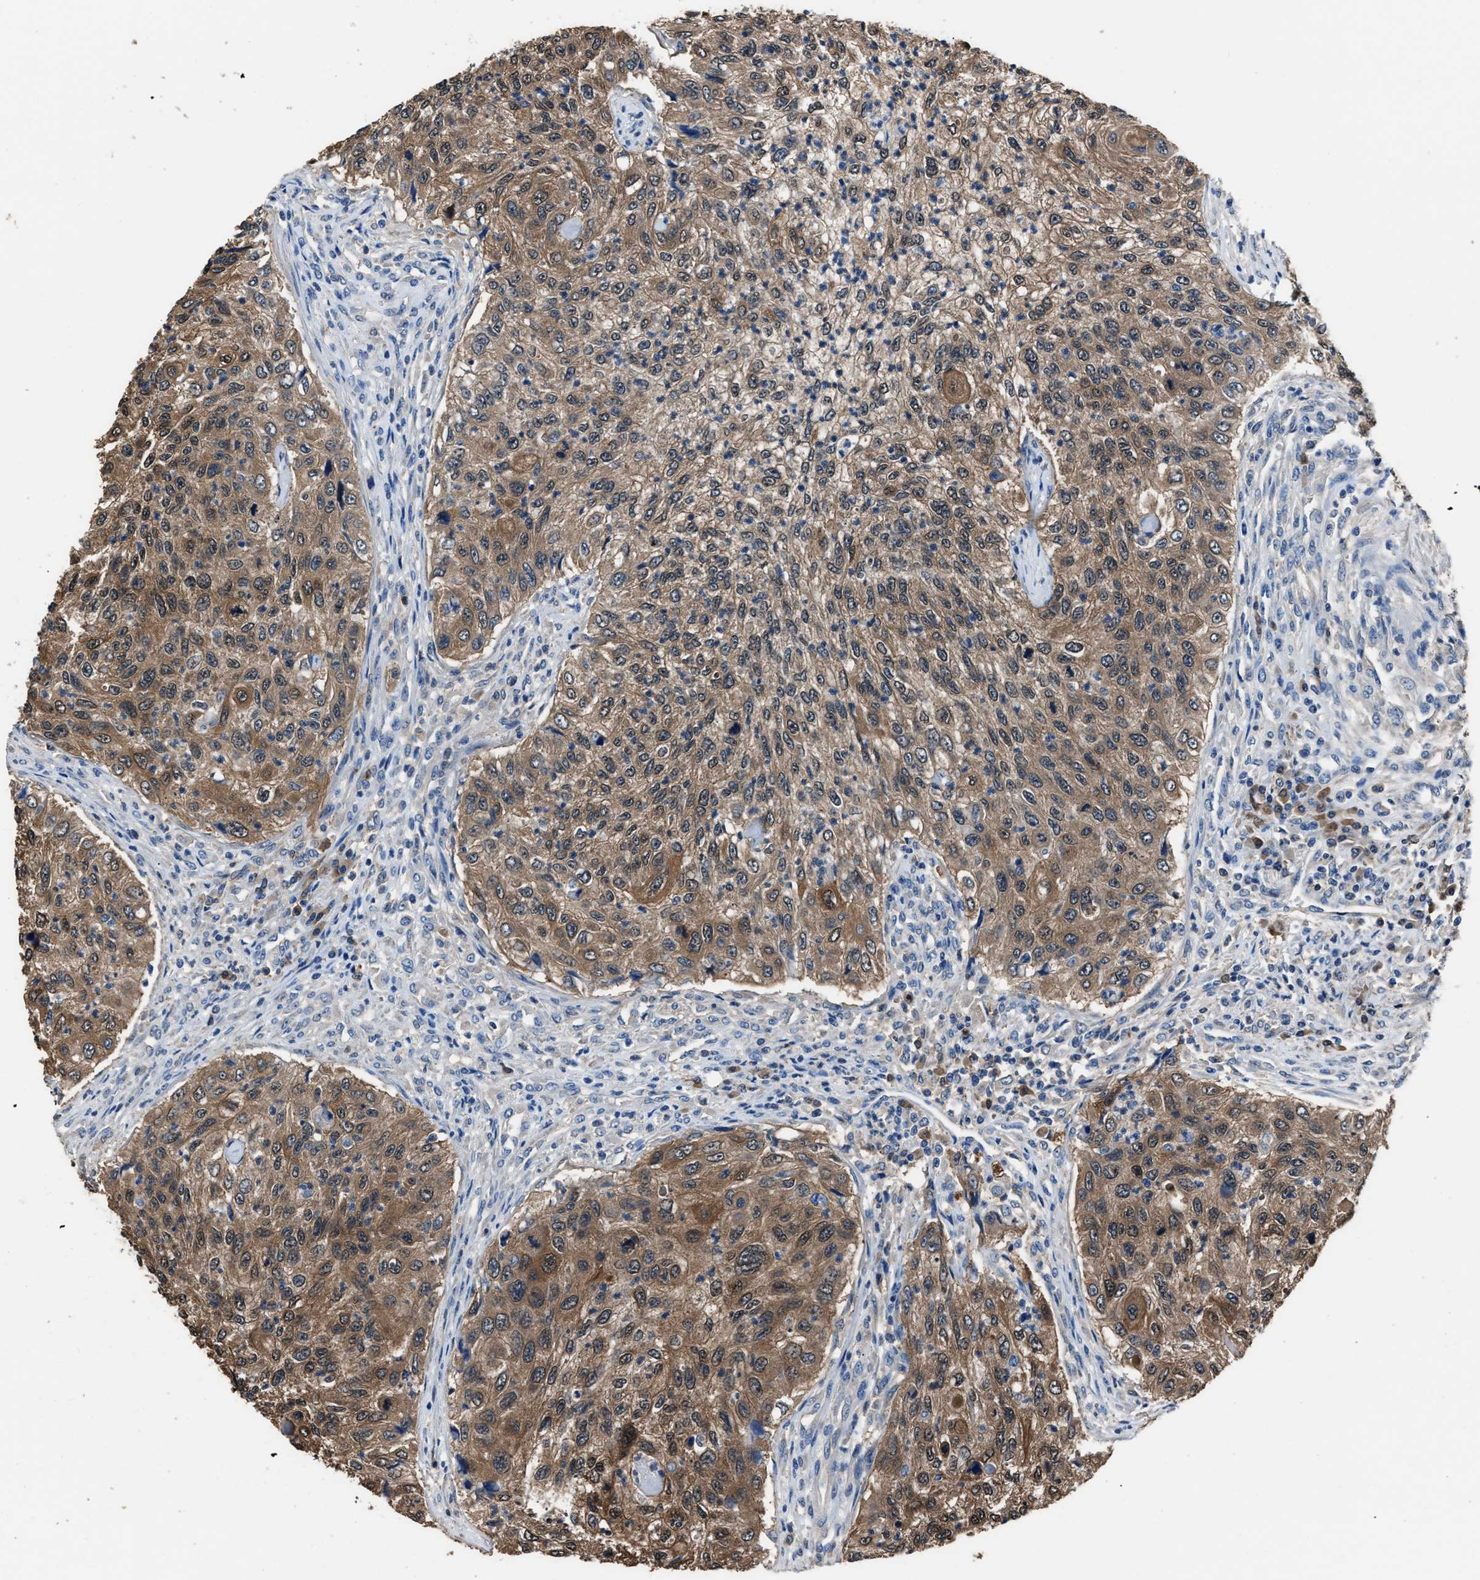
{"staining": {"intensity": "moderate", "quantity": ">75%", "location": "cytoplasmic/membranous"}, "tissue": "urothelial cancer", "cell_type": "Tumor cells", "image_type": "cancer", "snomed": [{"axis": "morphology", "description": "Urothelial carcinoma, High grade"}, {"axis": "topography", "description": "Urinary bladder"}], "caption": "High-grade urothelial carcinoma stained with DAB (3,3'-diaminobenzidine) immunohistochemistry displays medium levels of moderate cytoplasmic/membranous positivity in about >75% of tumor cells.", "gene": "GSTP1", "patient": {"sex": "female", "age": 60}}